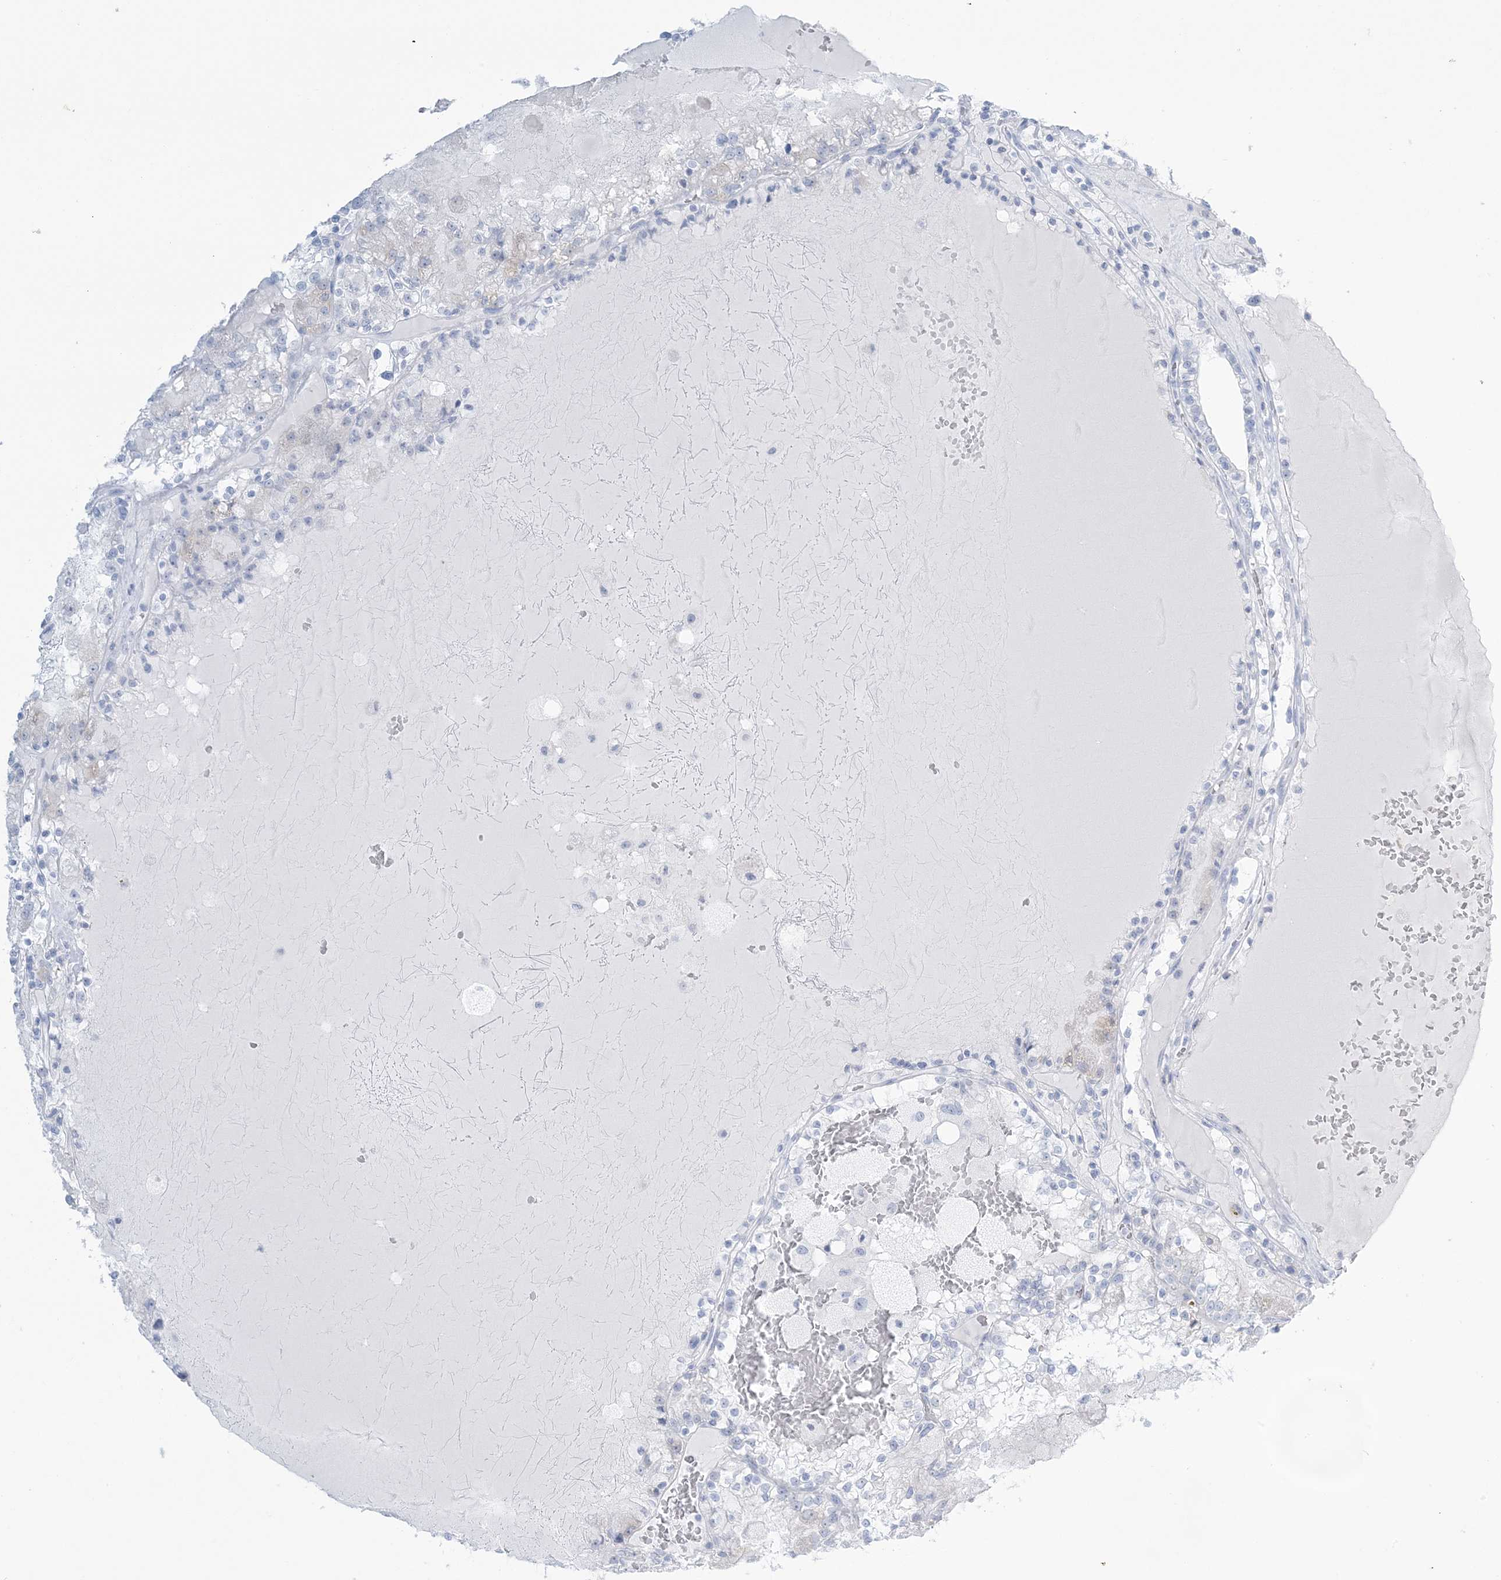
{"staining": {"intensity": "negative", "quantity": "none", "location": "none"}, "tissue": "renal cancer", "cell_type": "Tumor cells", "image_type": "cancer", "snomed": [{"axis": "morphology", "description": "Adenocarcinoma, NOS"}, {"axis": "topography", "description": "Kidney"}], "caption": "A micrograph of human renal cancer (adenocarcinoma) is negative for staining in tumor cells.", "gene": "AGXT", "patient": {"sex": "female", "age": 56}}